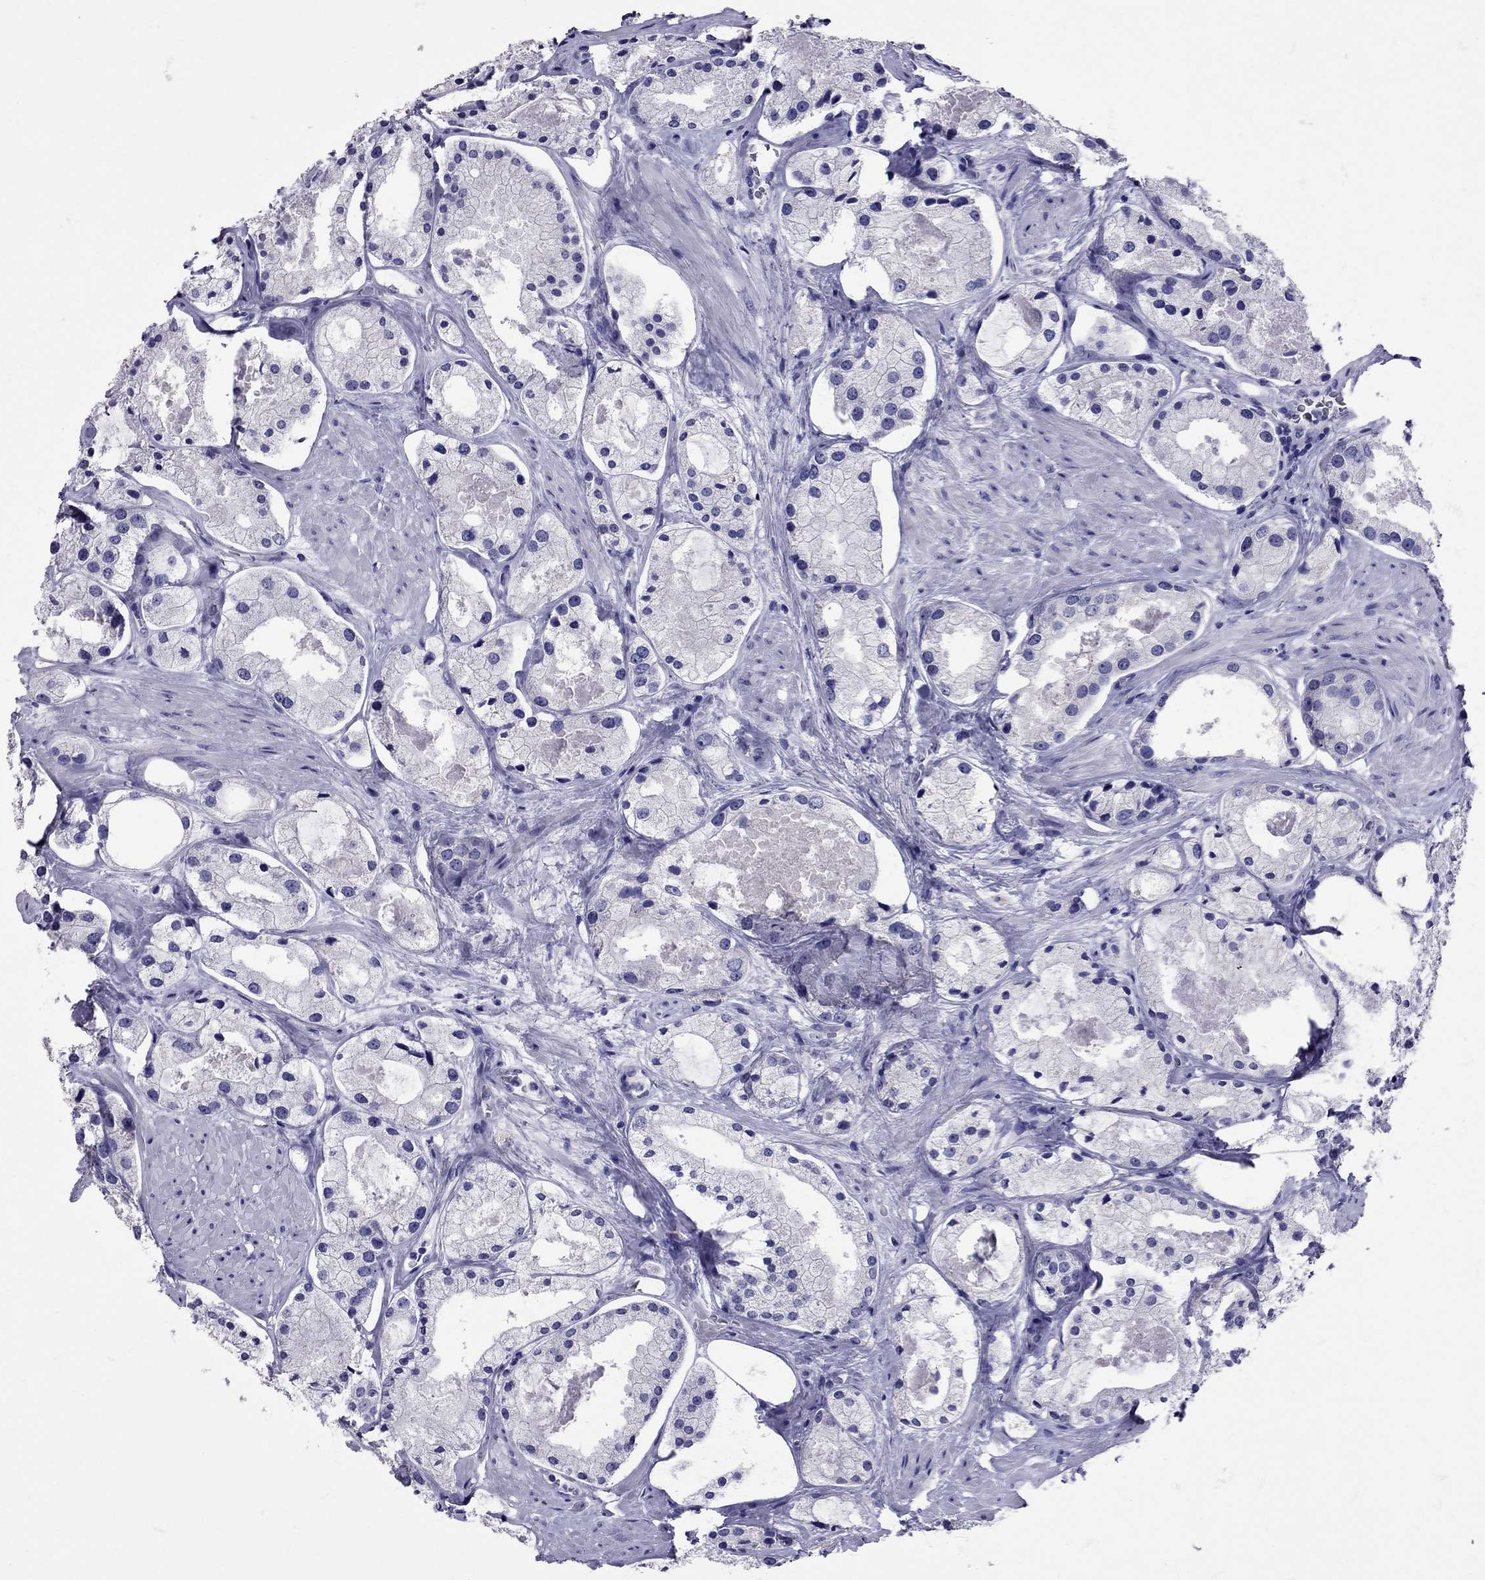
{"staining": {"intensity": "negative", "quantity": "none", "location": "none"}, "tissue": "prostate cancer", "cell_type": "Tumor cells", "image_type": "cancer", "snomed": [{"axis": "morphology", "description": "Adenocarcinoma, NOS"}, {"axis": "morphology", "description": "Adenocarcinoma, High grade"}, {"axis": "topography", "description": "Prostate"}], "caption": "The image shows no significant staining in tumor cells of prostate cancer (adenocarcinoma (high-grade)).", "gene": "TBR1", "patient": {"sex": "male", "age": 64}}